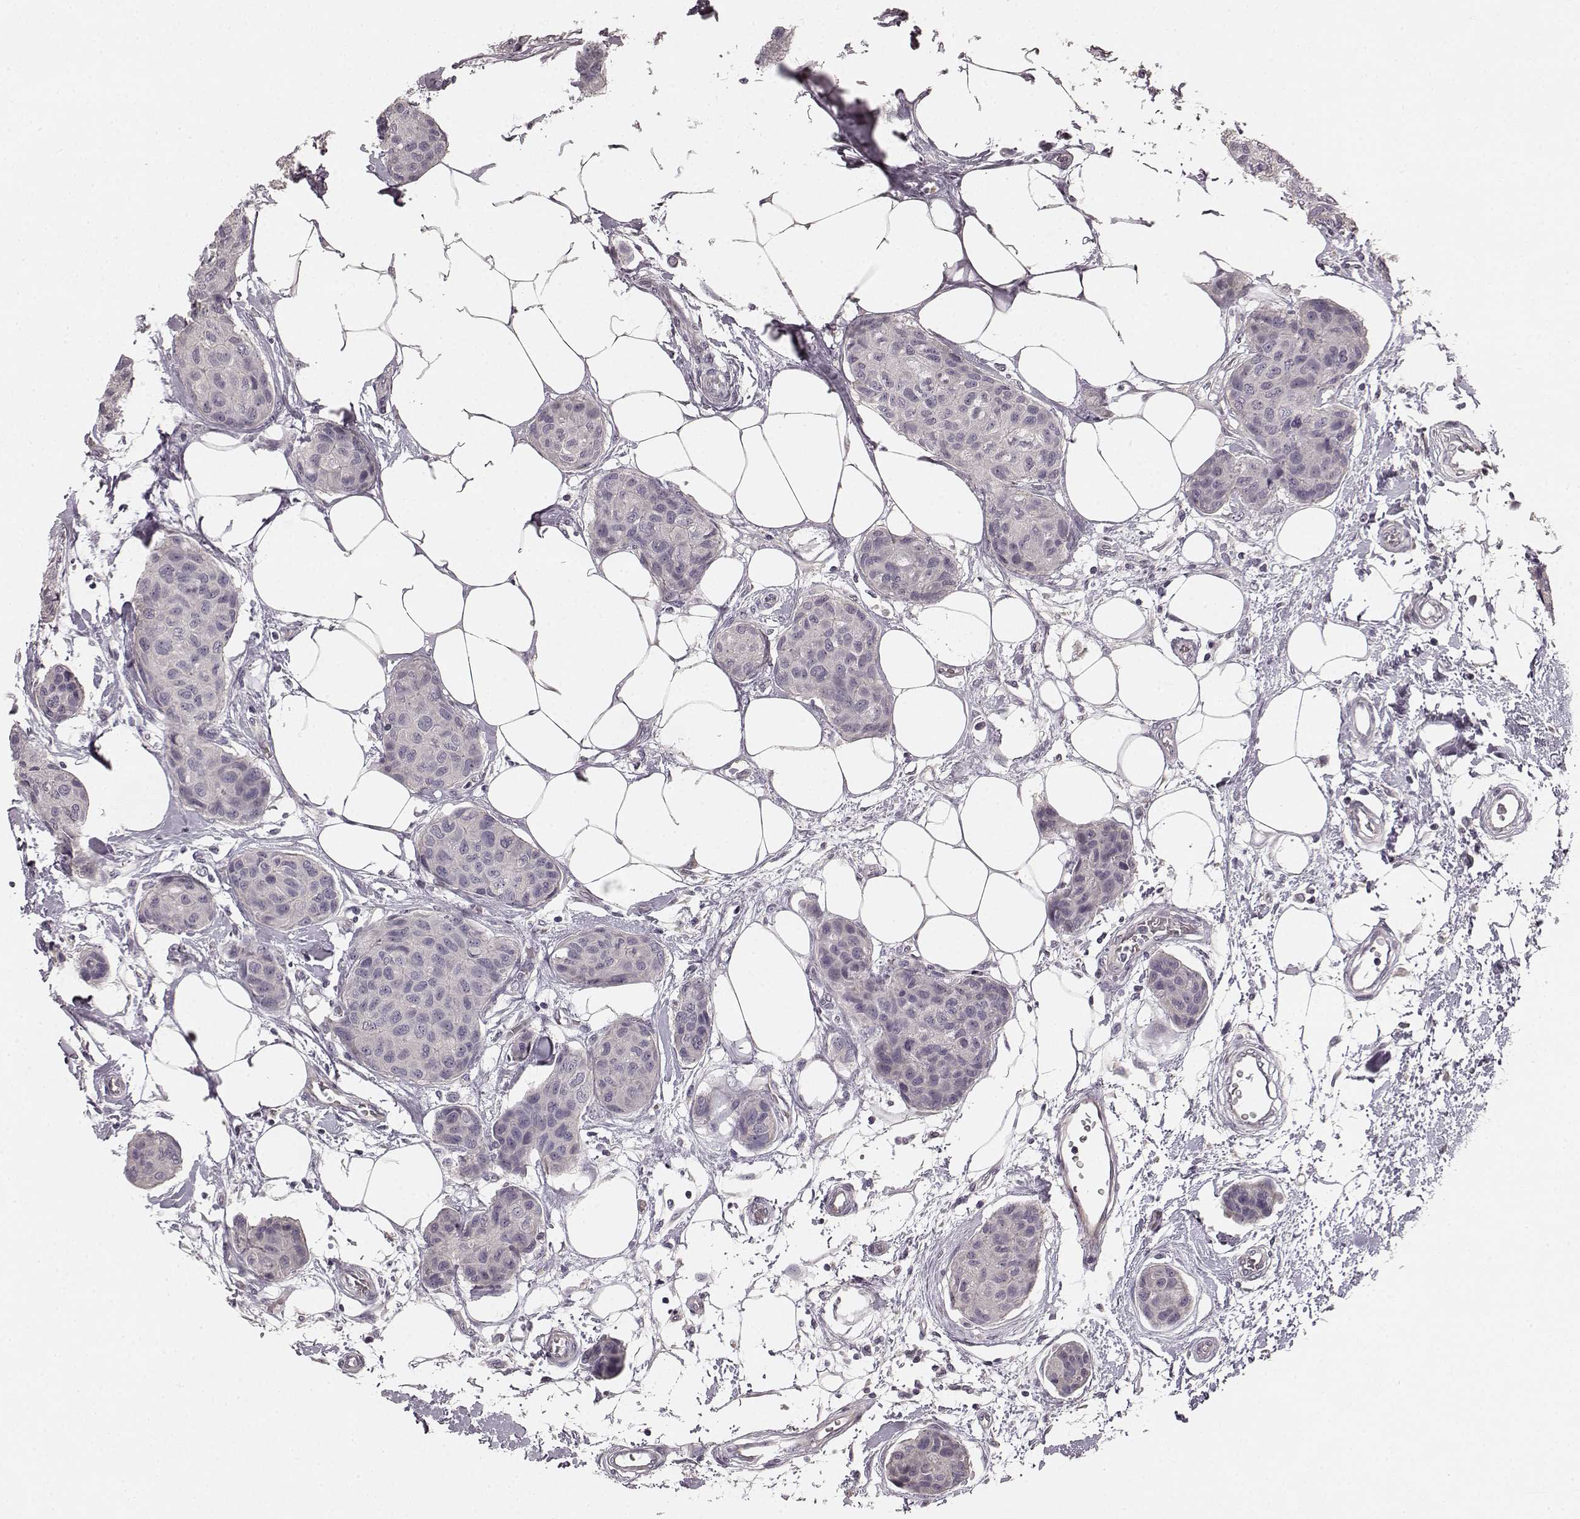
{"staining": {"intensity": "negative", "quantity": "none", "location": "none"}, "tissue": "breast cancer", "cell_type": "Tumor cells", "image_type": "cancer", "snomed": [{"axis": "morphology", "description": "Duct carcinoma"}, {"axis": "topography", "description": "Breast"}], "caption": "Tumor cells are negative for brown protein staining in breast cancer (intraductal carcinoma). (Stains: DAB immunohistochemistry (IHC) with hematoxylin counter stain, Microscopy: brightfield microscopy at high magnification).", "gene": "RIT2", "patient": {"sex": "female", "age": 80}}